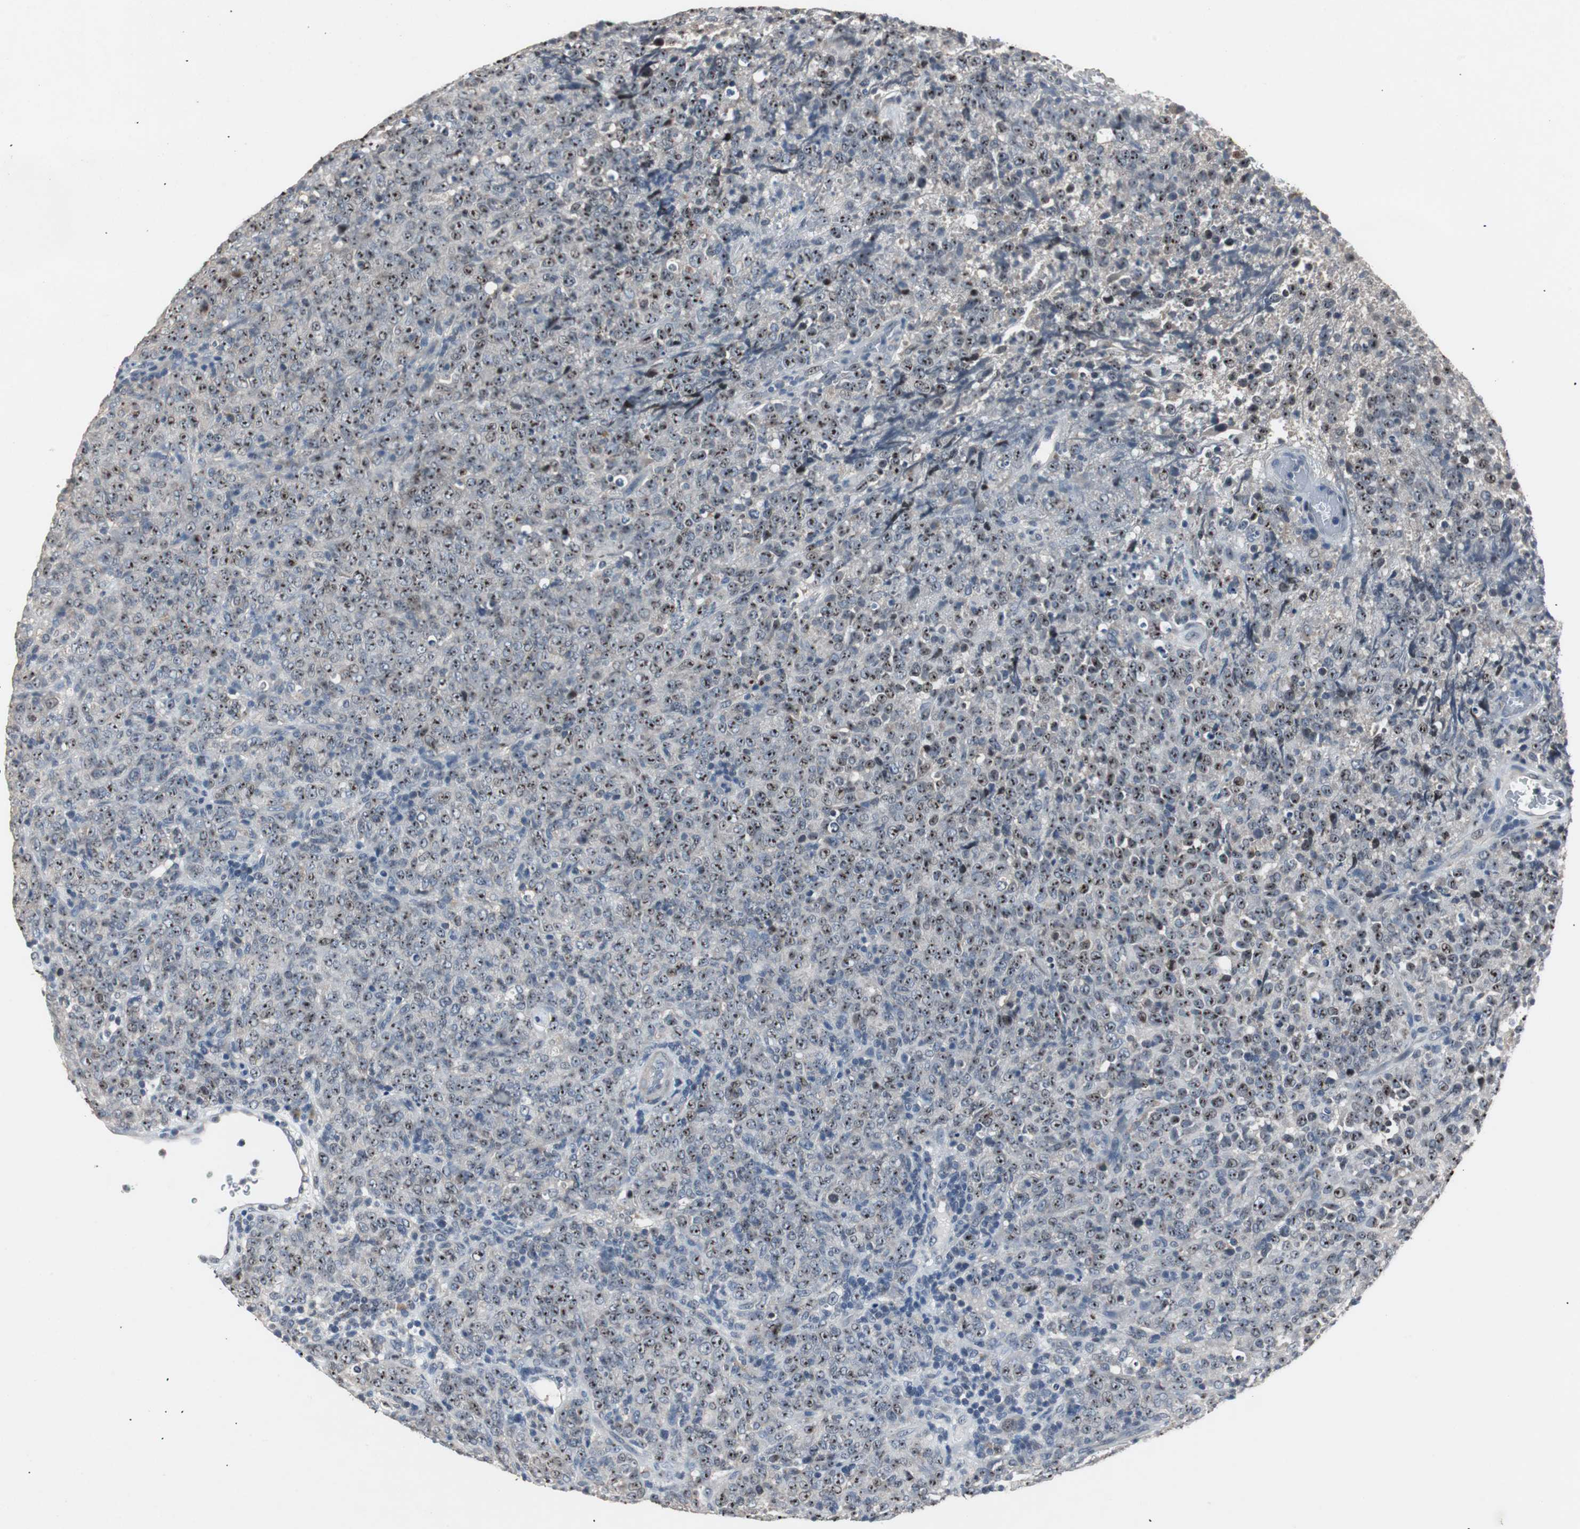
{"staining": {"intensity": "negative", "quantity": "none", "location": "none"}, "tissue": "lymphoma", "cell_type": "Tumor cells", "image_type": "cancer", "snomed": [{"axis": "morphology", "description": "Malignant lymphoma, non-Hodgkin's type, High grade"}, {"axis": "topography", "description": "Tonsil"}], "caption": "Protein analysis of lymphoma reveals no significant staining in tumor cells. Brightfield microscopy of IHC stained with DAB (brown) and hematoxylin (blue), captured at high magnification.", "gene": "PCYT1B", "patient": {"sex": "female", "age": 36}}